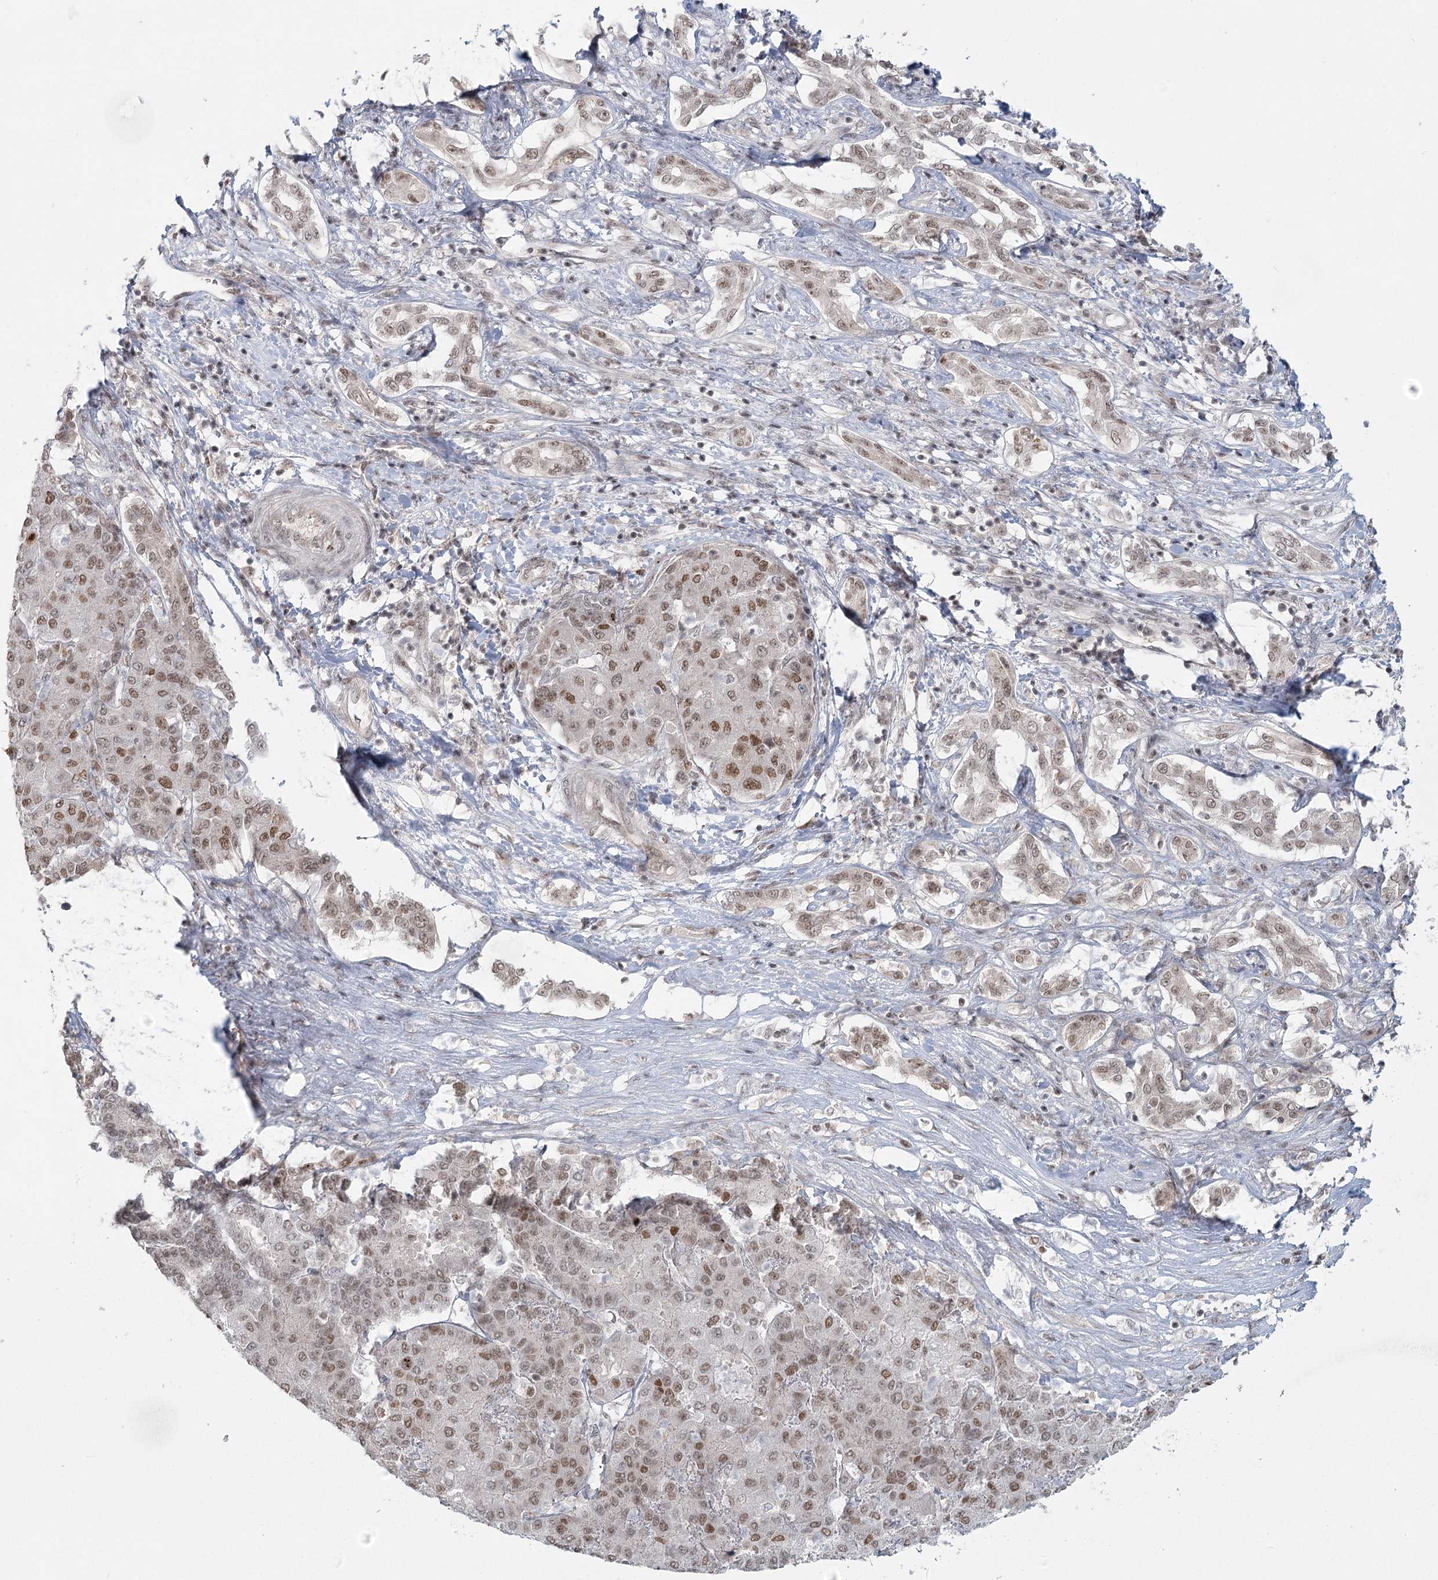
{"staining": {"intensity": "moderate", "quantity": ">75%", "location": "nuclear"}, "tissue": "liver cancer", "cell_type": "Tumor cells", "image_type": "cancer", "snomed": [{"axis": "morphology", "description": "Carcinoma, Hepatocellular, NOS"}, {"axis": "topography", "description": "Liver"}], "caption": "IHC (DAB) staining of human liver hepatocellular carcinoma reveals moderate nuclear protein staining in about >75% of tumor cells.", "gene": "R3HCC1L", "patient": {"sex": "male", "age": 65}}